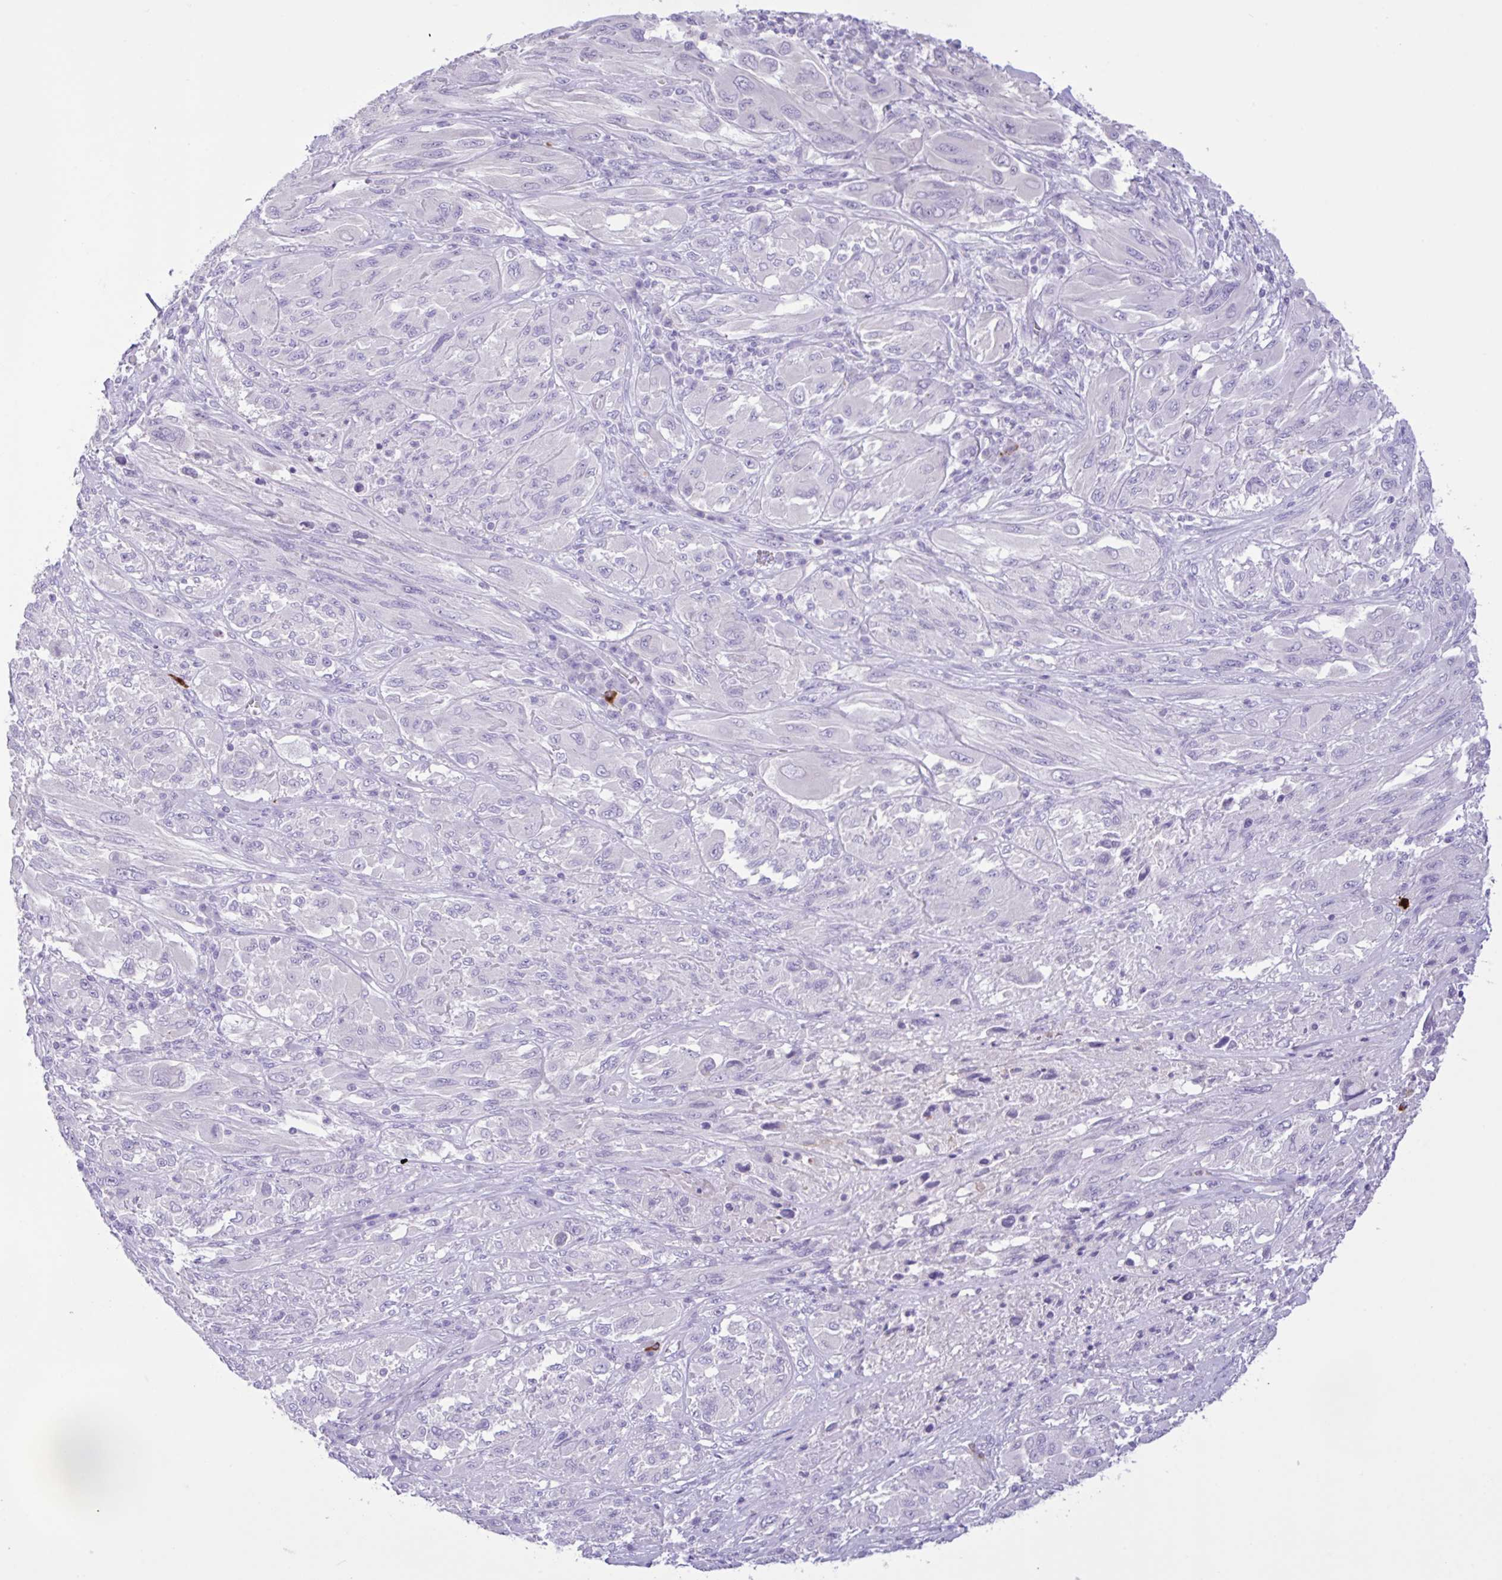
{"staining": {"intensity": "negative", "quantity": "none", "location": "none"}, "tissue": "melanoma", "cell_type": "Tumor cells", "image_type": "cancer", "snomed": [{"axis": "morphology", "description": "Malignant melanoma, NOS"}, {"axis": "topography", "description": "Skin"}], "caption": "The immunohistochemistry photomicrograph has no significant positivity in tumor cells of malignant melanoma tissue. The staining was performed using DAB to visualize the protein expression in brown, while the nuclei were stained in blue with hematoxylin (Magnification: 20x).", "gene": "CST11", "patient": {"sex": "female", "age": 91}}